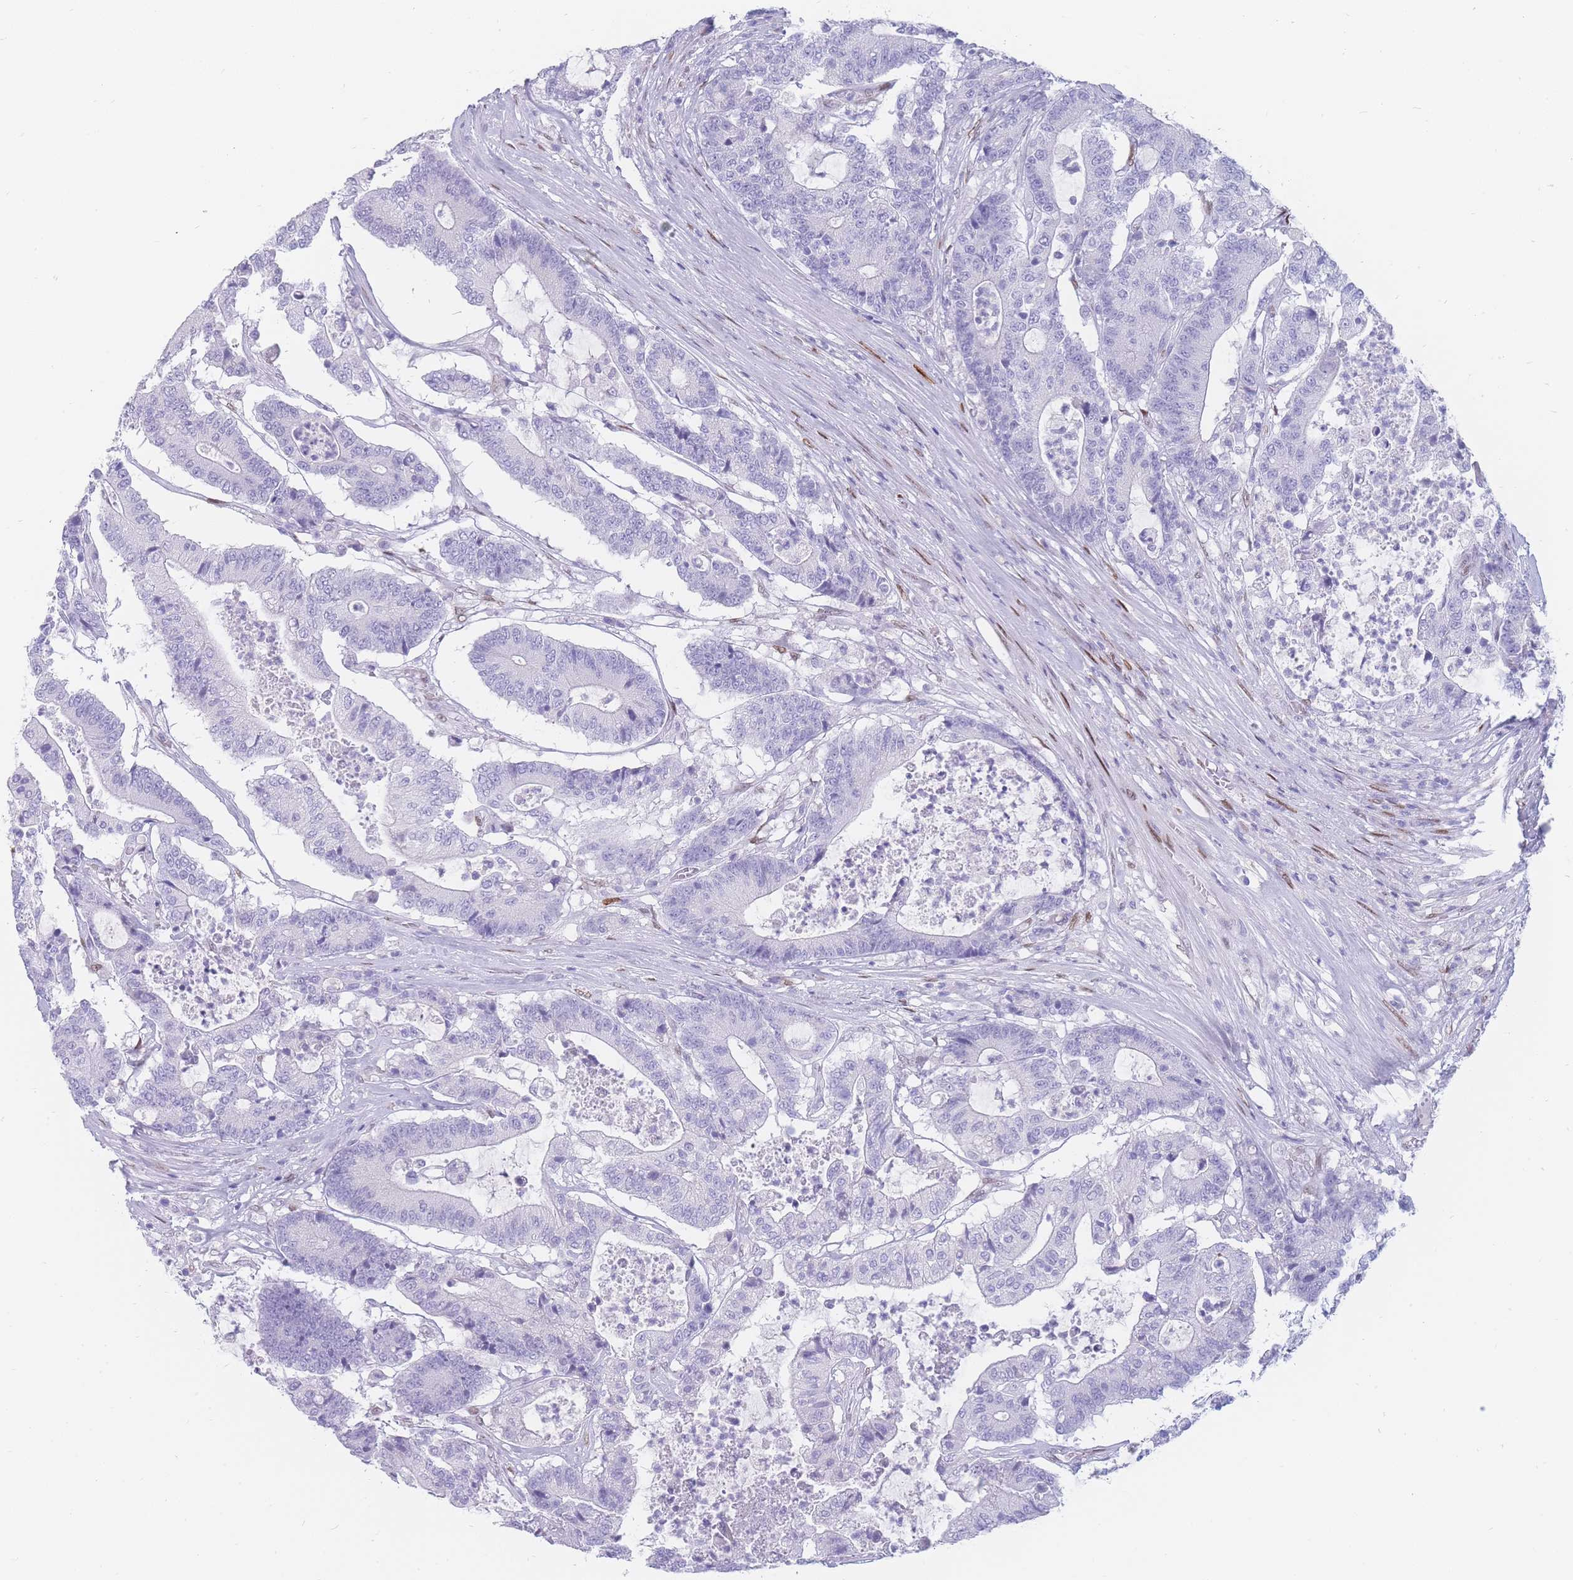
{"staining": {"intensity": "negative", "quantity": "none", "location": "none"}, "tissue": "colorectal cancer", "cell_type": "Tumor cells", "image_type": "cancer", "snomed": [{"axis": "morphology", "description": "Adenocarcinoma, NOS"}, {"axis": "topography", "description": "Colon"}], "caption": "Human colorectal cancer stained for a protein using IHC reveals no staining in tumor cells.", "gene": "PSMB5", "patient": {"sex": "female", "age": 84}}